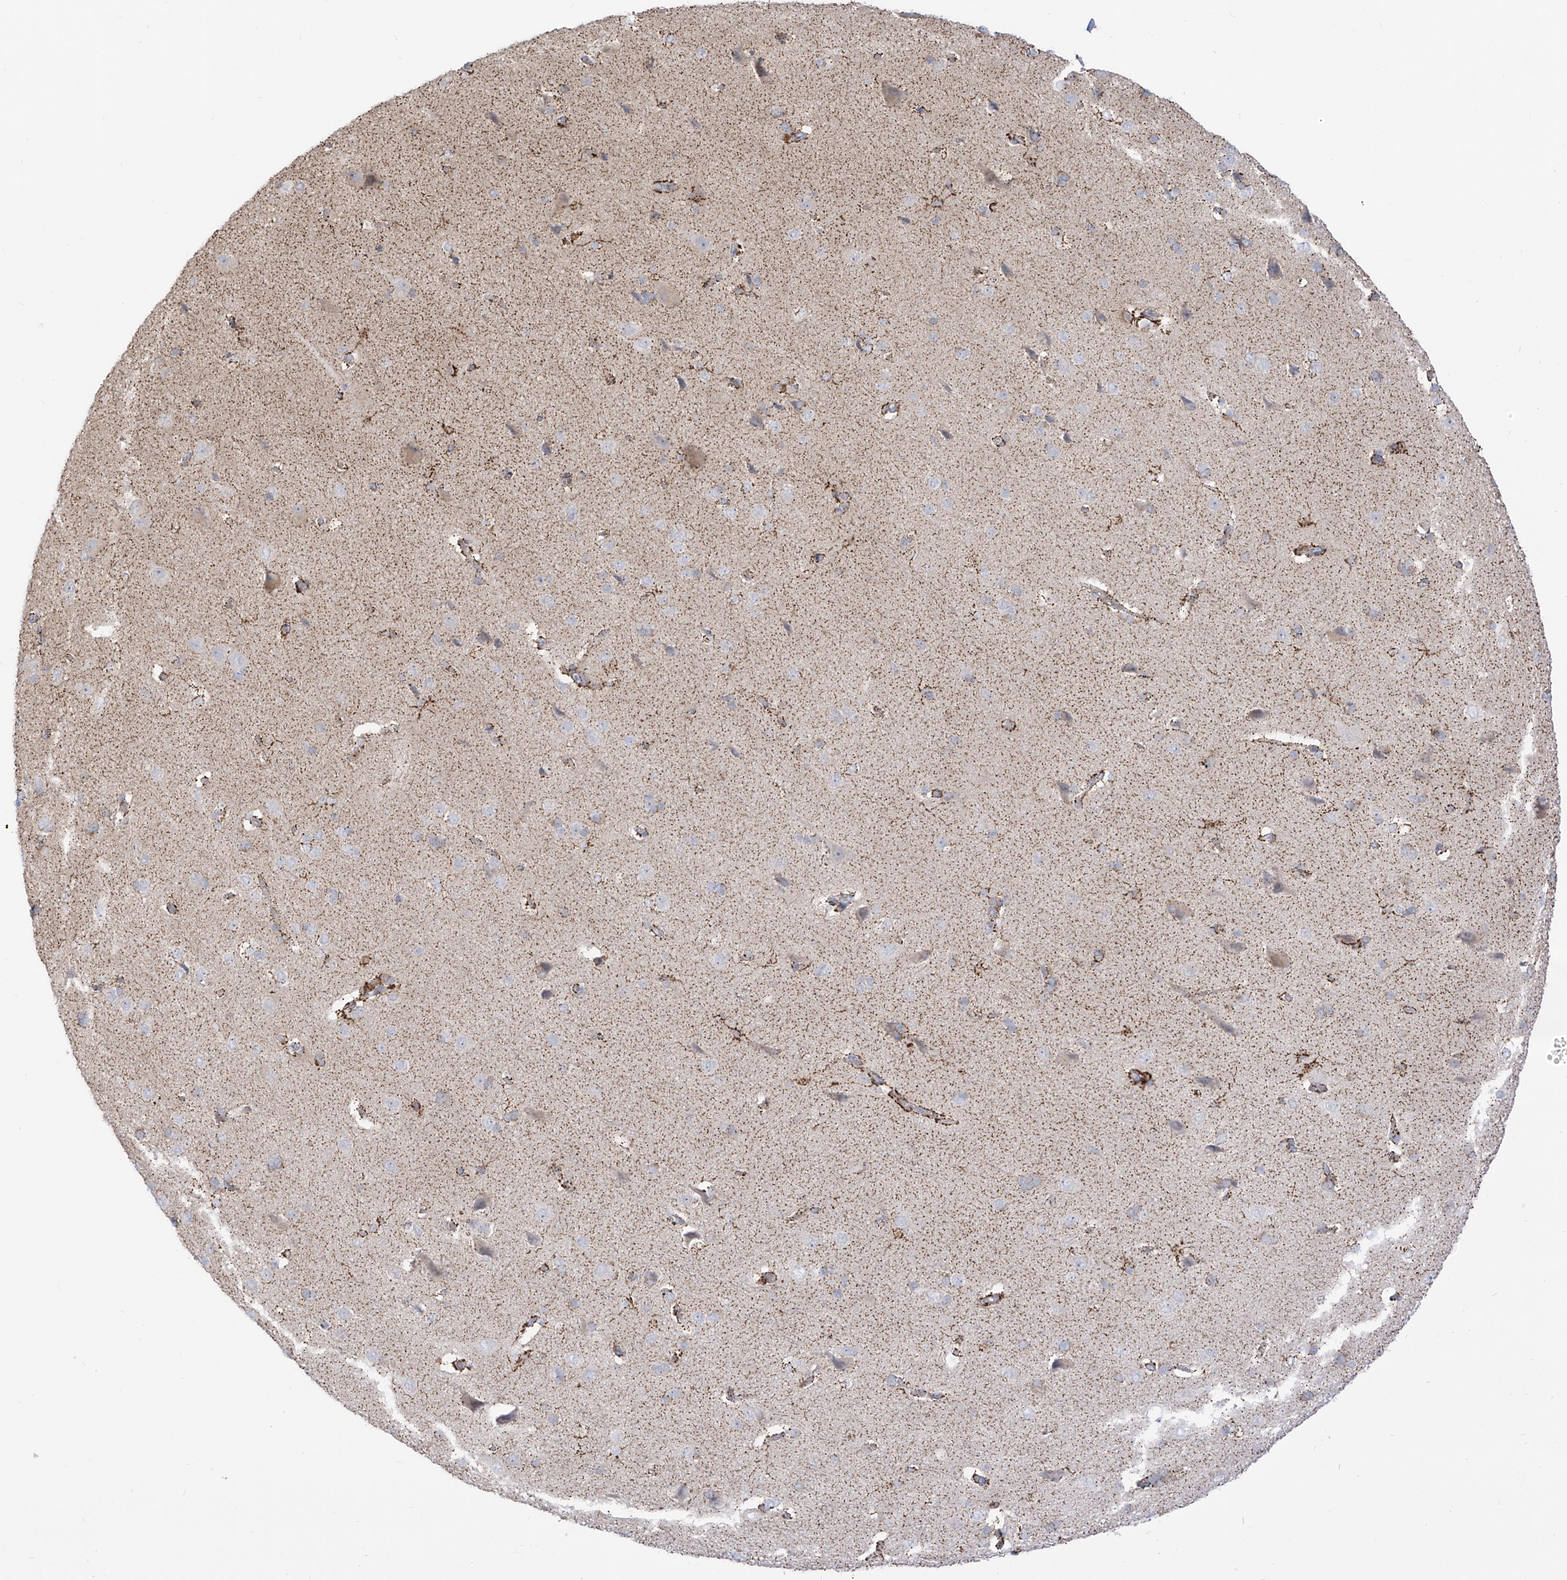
{"staining": {"intensity": "moderate", "quantity": "25%-75%", "location": "cytoplasmic/membranous"}, "tissue": "cerebral cortex", "cell_type": "Endothelial cells", "image_type": "normal", "snomed": [{"axis": "morphology", "description": "Normal tissue, NOS"}, {"axis": "topography", "description": "Cerebral cortex"}], "caption": "A high-resolution micrograph shows immunohistochemistry (IHC) staining of benign cerebral cortex, which exhibits moderate cytoplasmic/membranous staining in about 25%-75% of endothelial cells.", "gene": "ARHGEF40", "patient": {"sex": "male", "age": 62}}